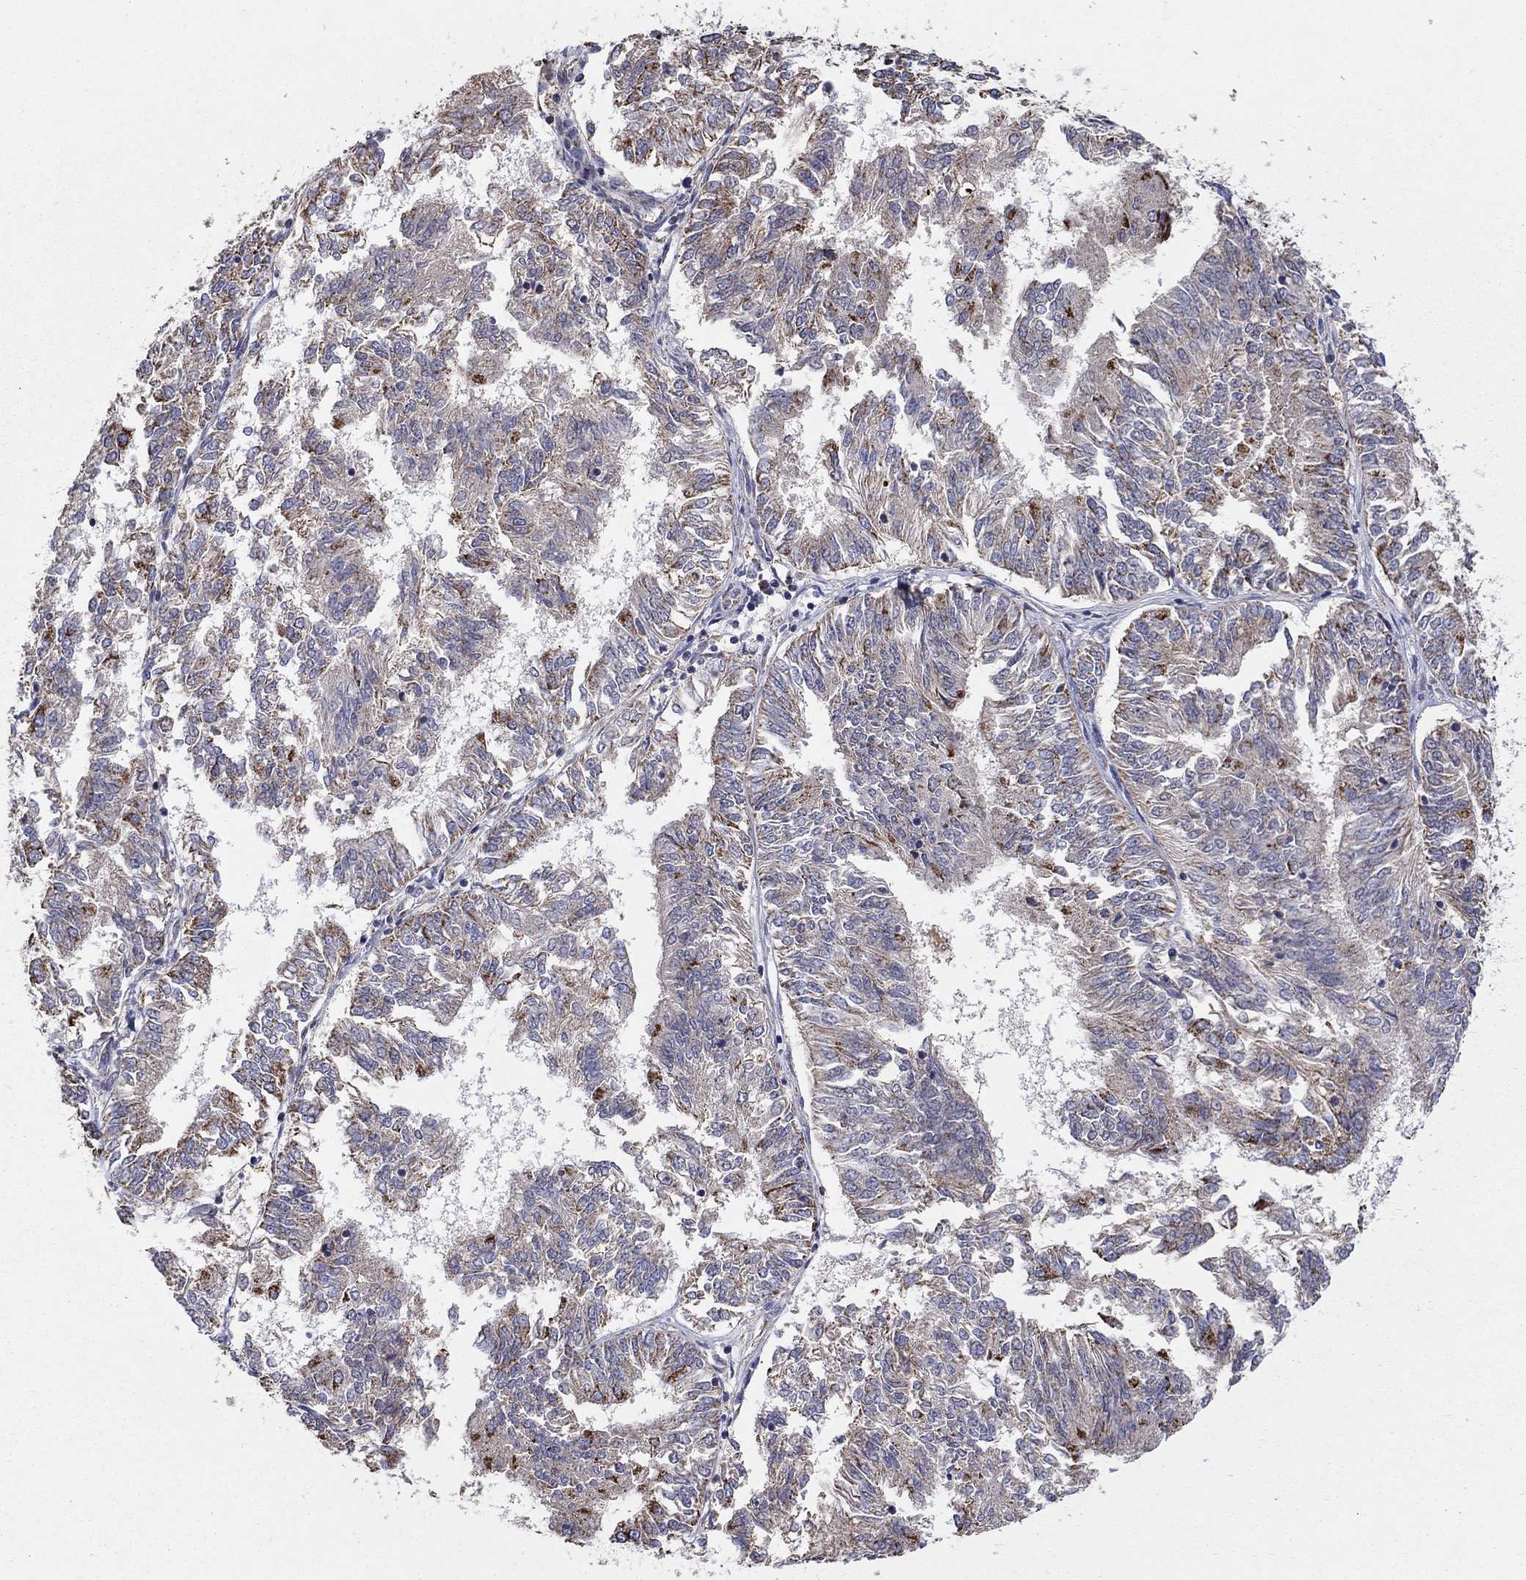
{"staining": {"intensity": "strong", "quantity": "<25%", "location": "cytoplasmic/membranous"}, "tissue": "endometrial cancer", "cell_type": "Tumor cells", "image_type": "cancer", "snomed": [{"axis": "morphology", "description": "Adenocarcinoma, NOS"}, {"axis": "topography", "description": "Endometrium"}], "caption": "Immunohistochemical staining of human adenocarcinoma (endometrial) exhibits strong cytoplasmic/membranous protein positivity in approximately <25% of tumor cells.", "gene": "HPS5", "patient": {"sex": "female", "age": 58}}